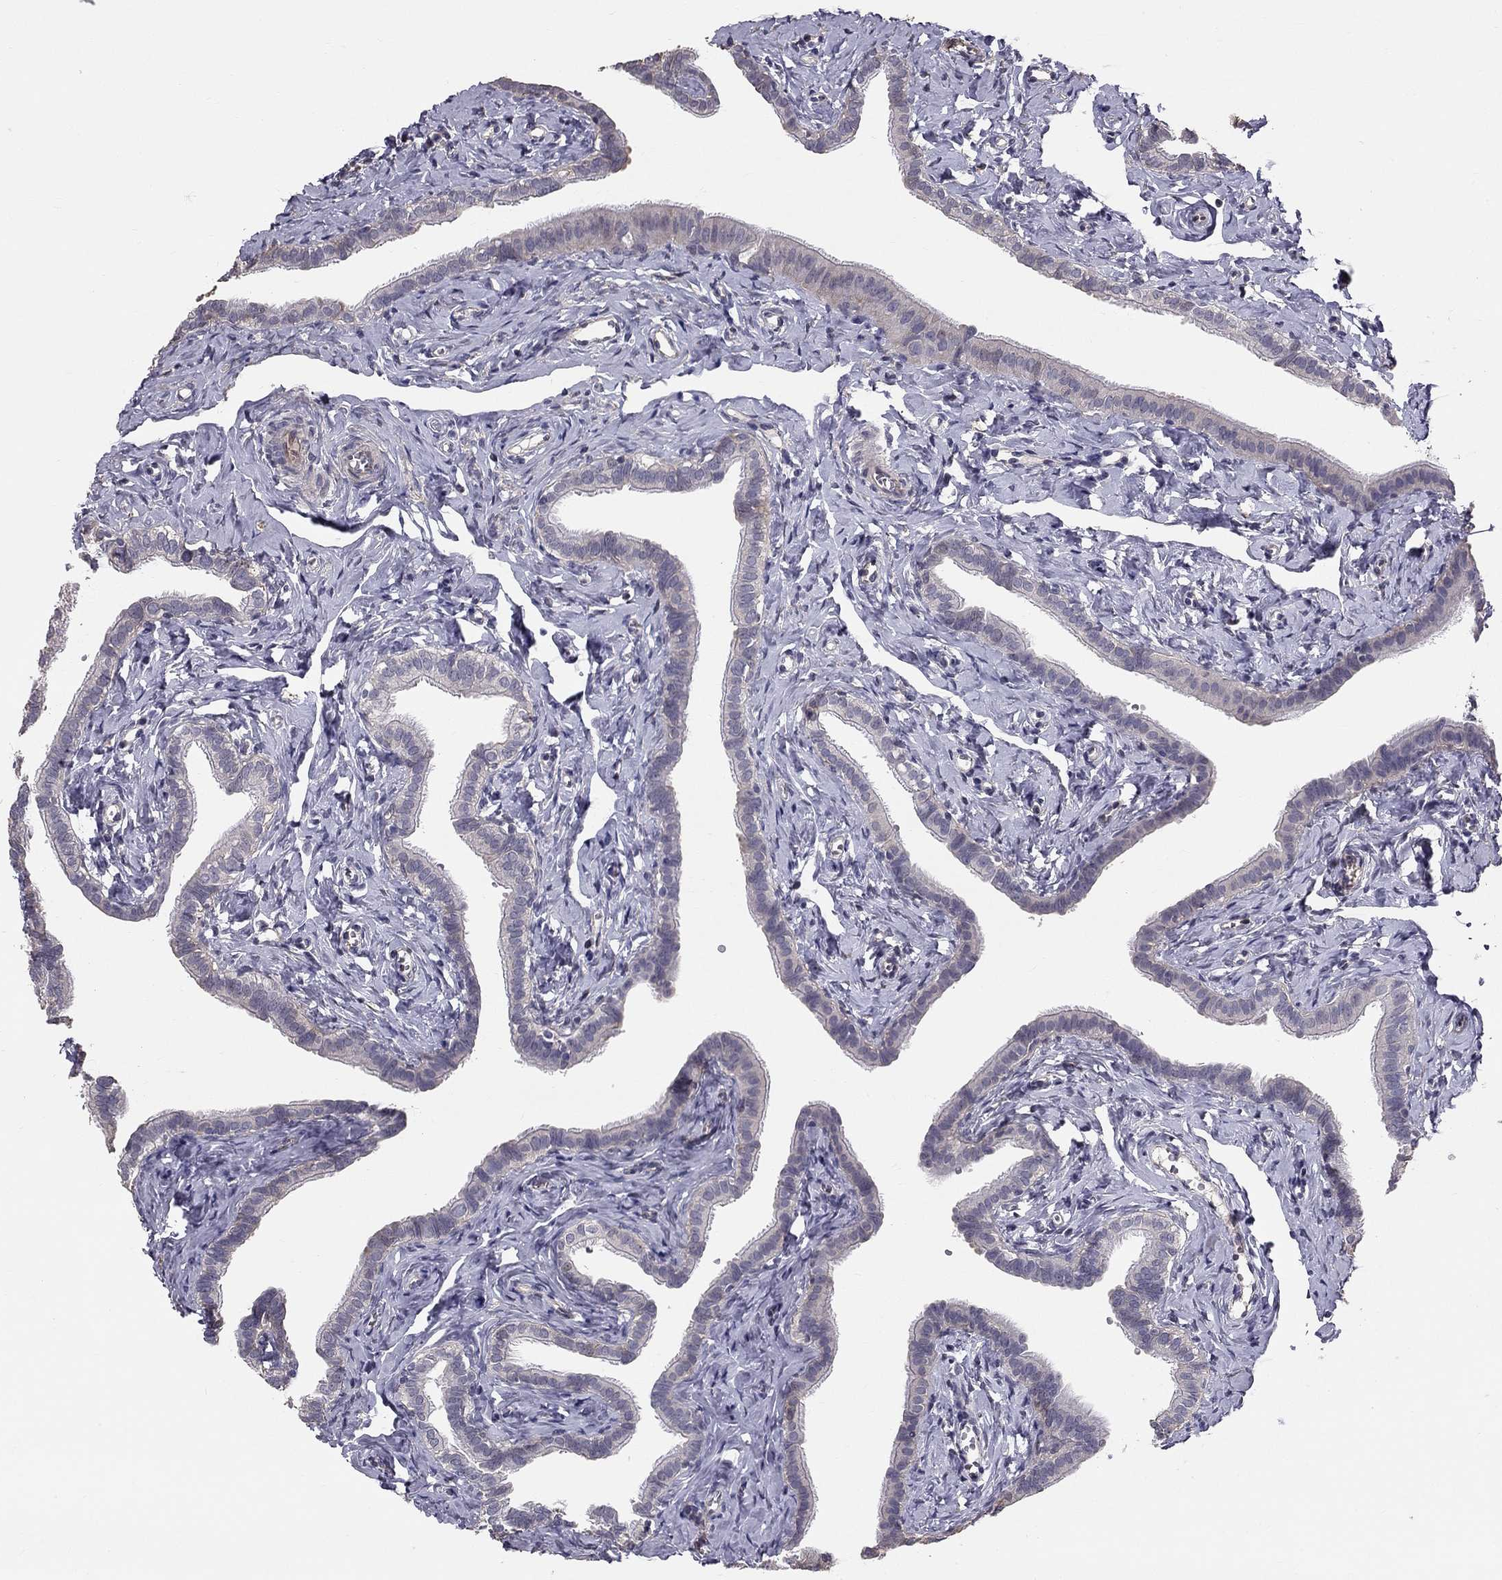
{"staining": {"intensity": "negative", "quantity": "none", "location": "none"}, "tissue": "fallopian tube", "cell_type": "Glandular cells", "image_type": "normal", "snomed": [{"axis": "morphology", "description": "Normal tissue, NOS"}, {"axis": "topography", "description": "Fallopian tube"}], "caption": "A high-resolution photomicrograph shows IHC staining of benign fallopian tube, which displays no significant expression in glandular cells. (DAB immunohistochemistry with hematoxylin counter stain).", "gene": "GJB4", "patient": {"sex": "female", "age": 41}}